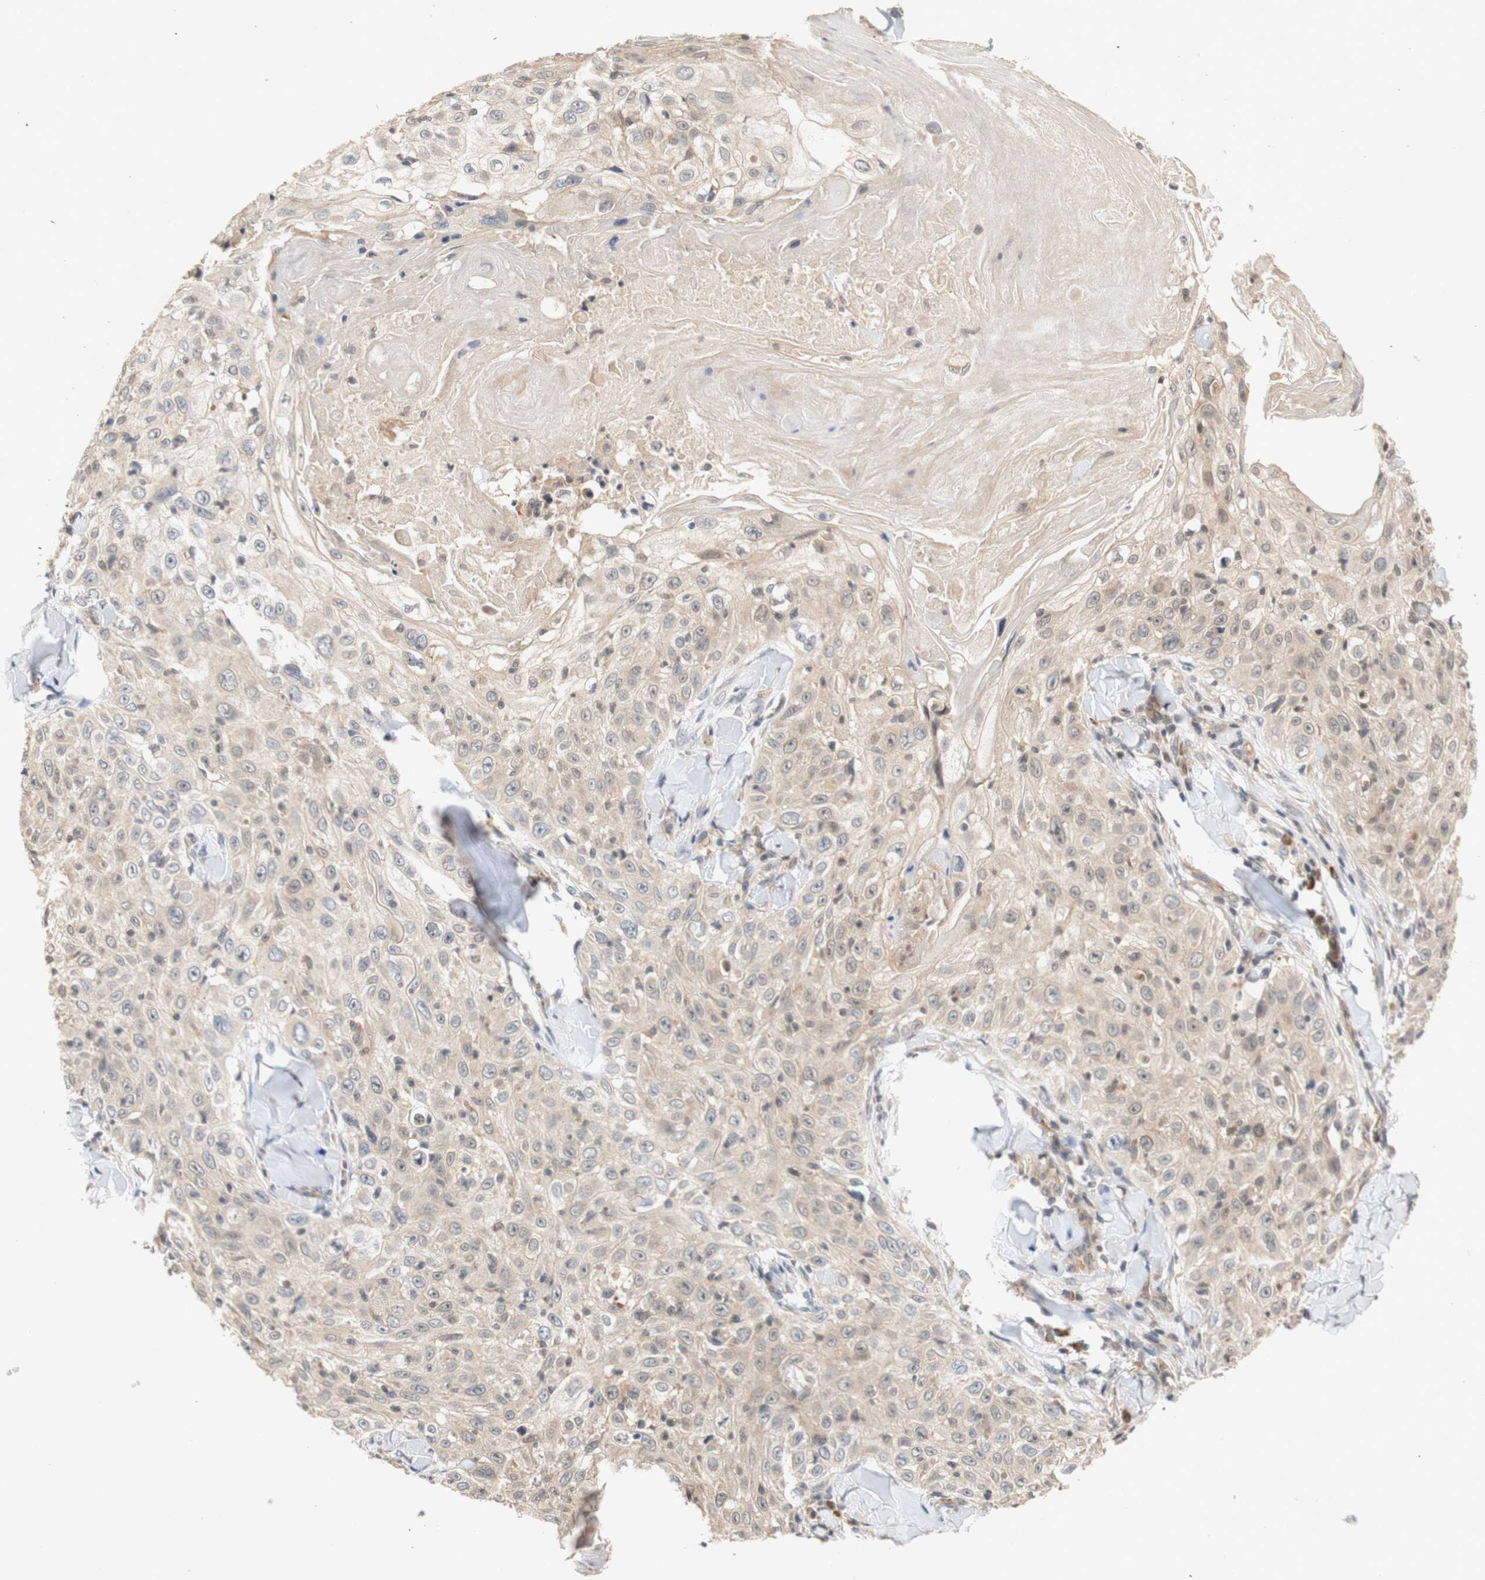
{"staining": {"intensity": "weak", "quantity": ">75%", "location": "cytoplasmic/membranous"}, "tissue": "skin cancer", "cell_type": "Tumor cells", "image_type": "cancer", "snomed": [{"axis": "morphology", "description": "Squamous cell carcinoma, NOS"}, {"axis": "topography", "description": "Skin"}], "caption": "Skin squamous cell carcinoma stained with DAB IHC reveals low levels of weak cytoplasmic/membranous expression in approximately >75% of tumor cells. (Brightfield microscopy of DAB IHC at high magnification).", "gene": "PIN1", "patient": {"sex": "male", "age": 86}}